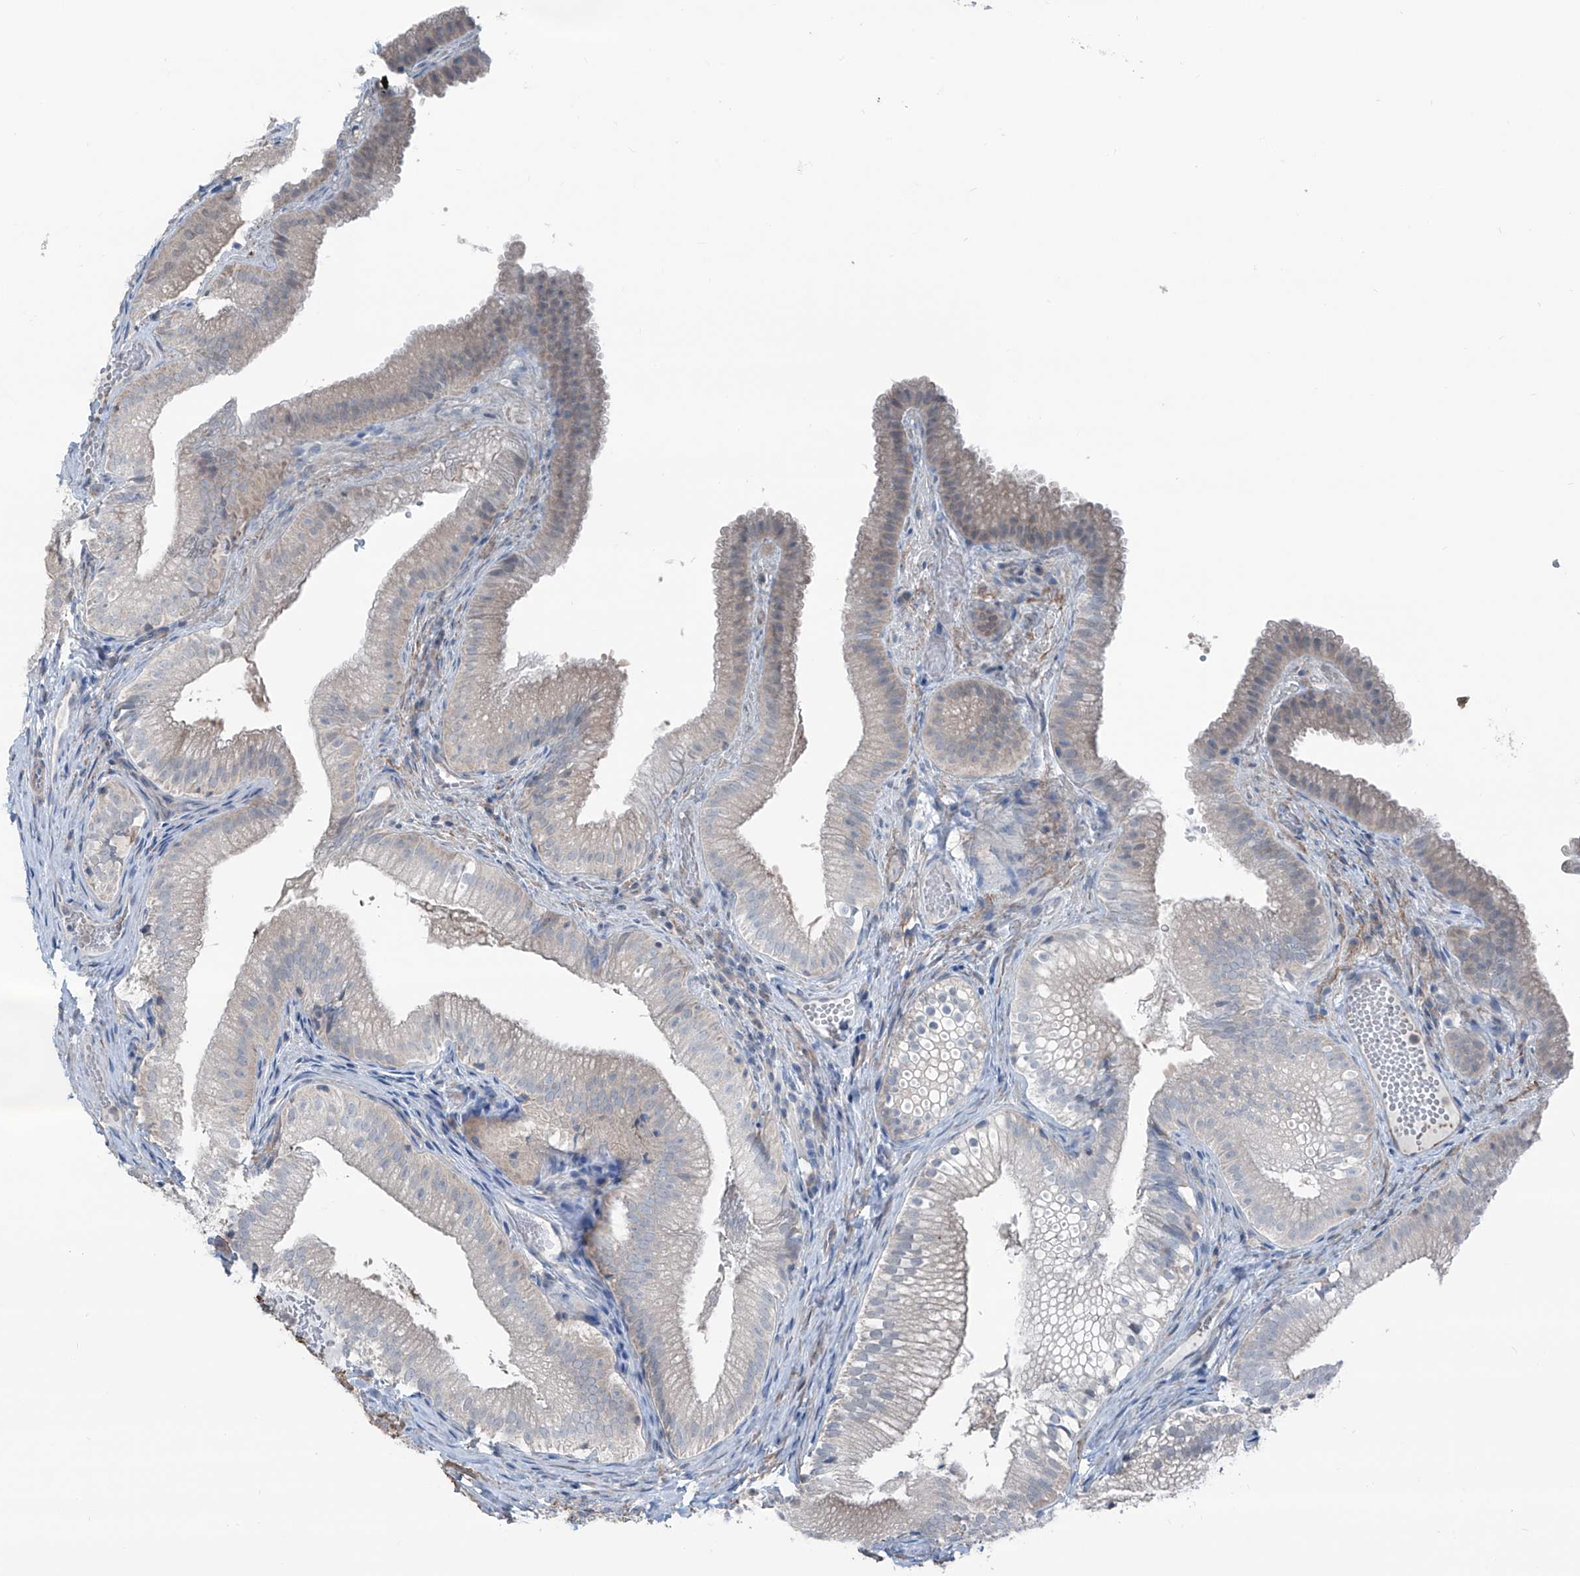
{"staining": {"intensity": "weak", "quantity": "<25%", "location": "cytoplasmic/membranous"}, "tissue": "gallbladder", "cell_type": "Glandular cells", "image_type": "normal", "snomed": [{"axis": "morphology", "description": "Normal tissue, NOS"}, {"axis": "topography", "description": "Gallbladder"}], "caption": "DAB immunohistochemical staining of unremarkable gallbladder exhibits no significant staining in glandular cells. (IHC, brightfield microscopy, high magnification).", "gene": "HSPB11", "patient": {"sex": "female", "age": 30}}